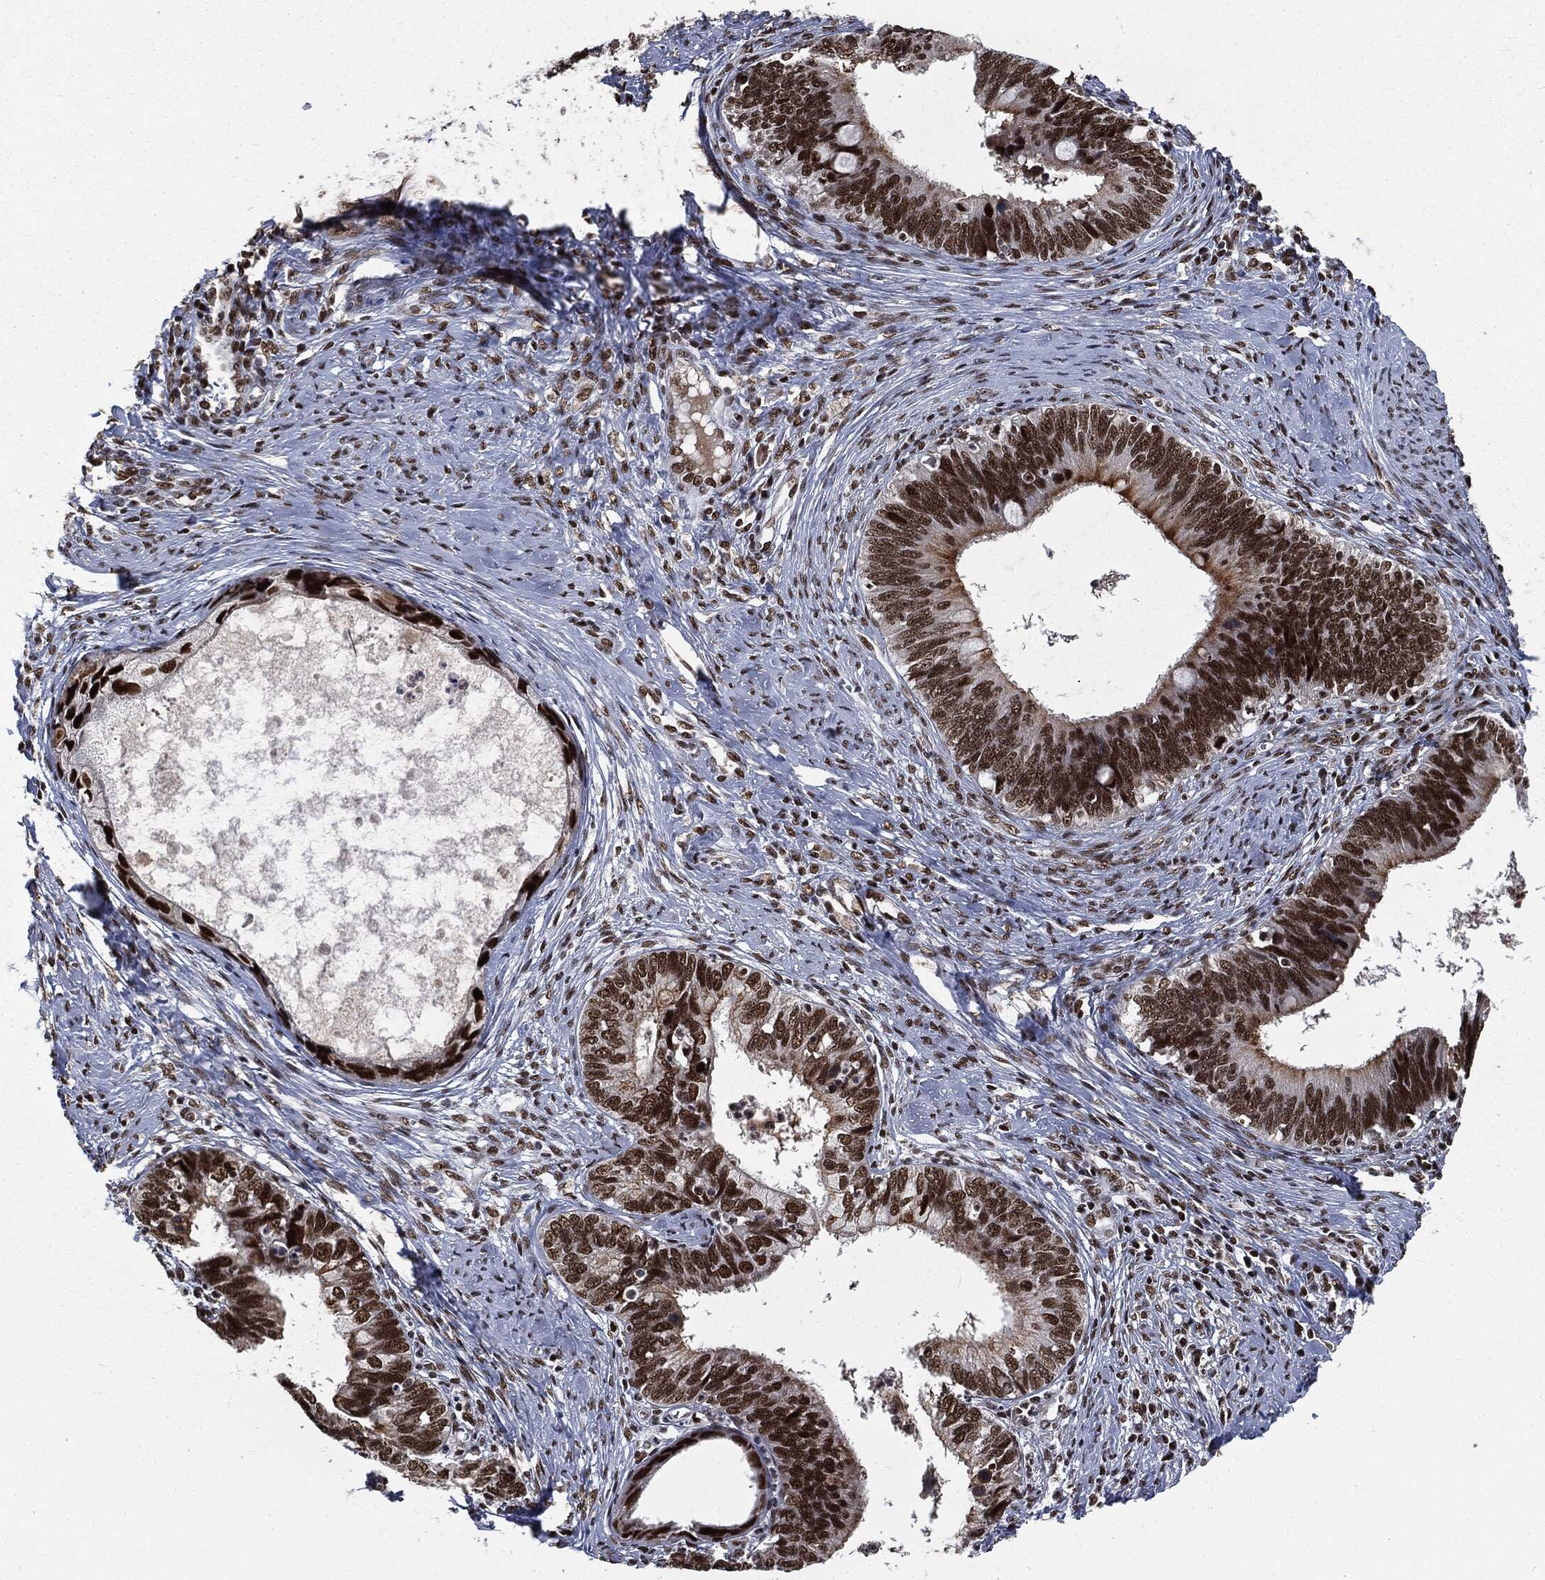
{"staining": {"intensity": "strong", "quantity": ">75%", "location": "nuclear"}, "tissue": "cervical cancer", "cell_type": "Tumor cells", "image_type": "cancer", "snomed": [{"axis": "morphology", "description": "Adenocarcinoma, NOS"}, {"axis": "topography", "description": "Cervix"}], "caption": "The image reveals a brown stain indicating the presence of a protein in the nuclear of tumor cells in cervical cancer.", "gene": "DPH2", "patient": {"sex": "female", "age": 42}}